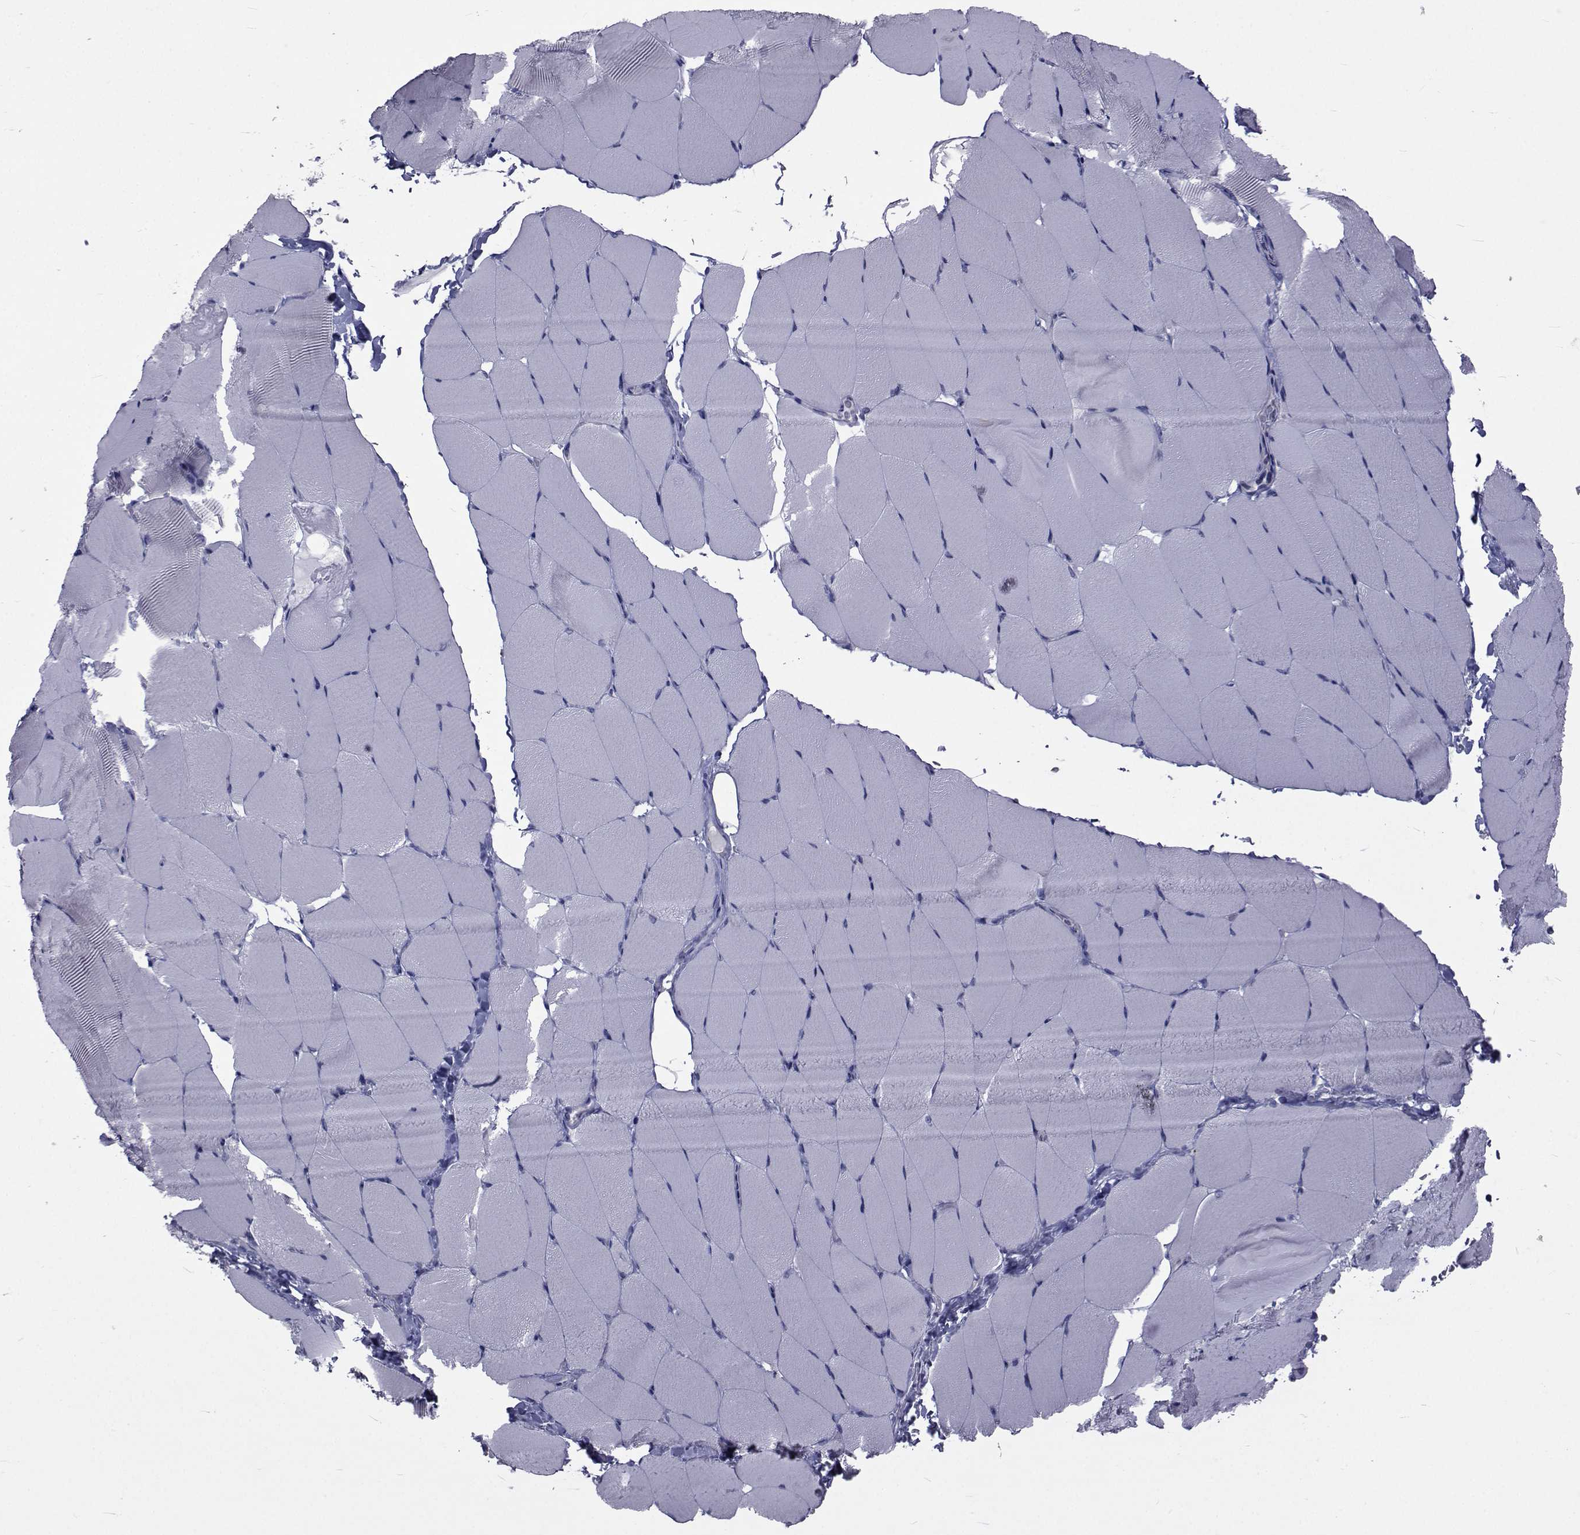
{"staining": {"intensity": "negative", "quantity": "none", "location": "none"}, "tissue": "skeletal muscle", "cell_type": "Myocytes", "image_type": "normal", "snomed": [{"axis": "morphology", "description": "Normal tissue, NOS"}, {"axis": "topography", "description": "Skeletal muscle"}], "caption": "This is an immunohistochemistry micrograph of unremarkable skeletal muscle. There is no expression in myocytes.", "gene": "SLC30A10", "patient": {"sex": "female", "age": 37}}